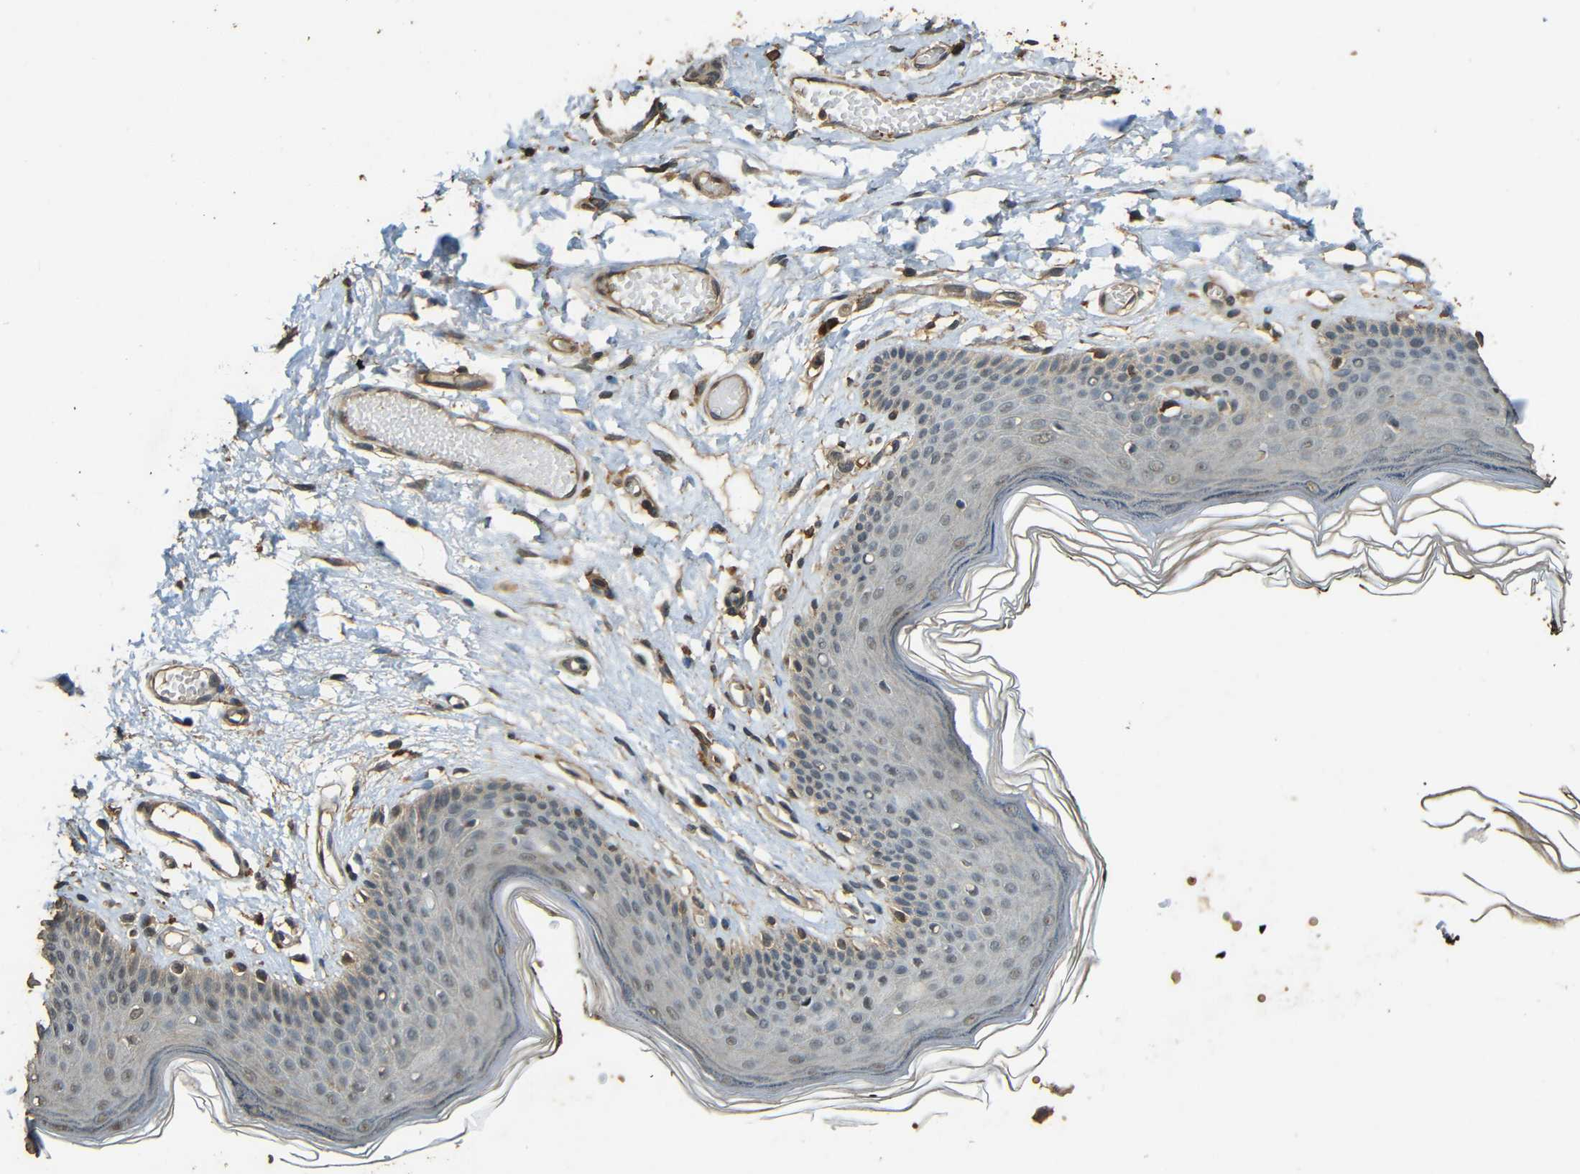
{"staining": {"intensity": "moderate", "quantity": "<25%", "location": "cytoplasmic/membranous,nuclear"}, "tissue": "skin", "cell_type": "Epidermal cells", "image_type": "normal", "snomed": [{"axis": "morphology", "description": "Normal tissue, NOS"}, {"axis": "morphology", "description": "Inflammation, NOS"}, {"axis": "topography", "description": "Vulva"}], "caption": "Protein staining shows moderate cytoplasmic/membranous,nuclear expression in about <25% of epidermal cells in benign skin.", "gene": "PDE5A", "patient": {"sex": "female", "age": 84}}